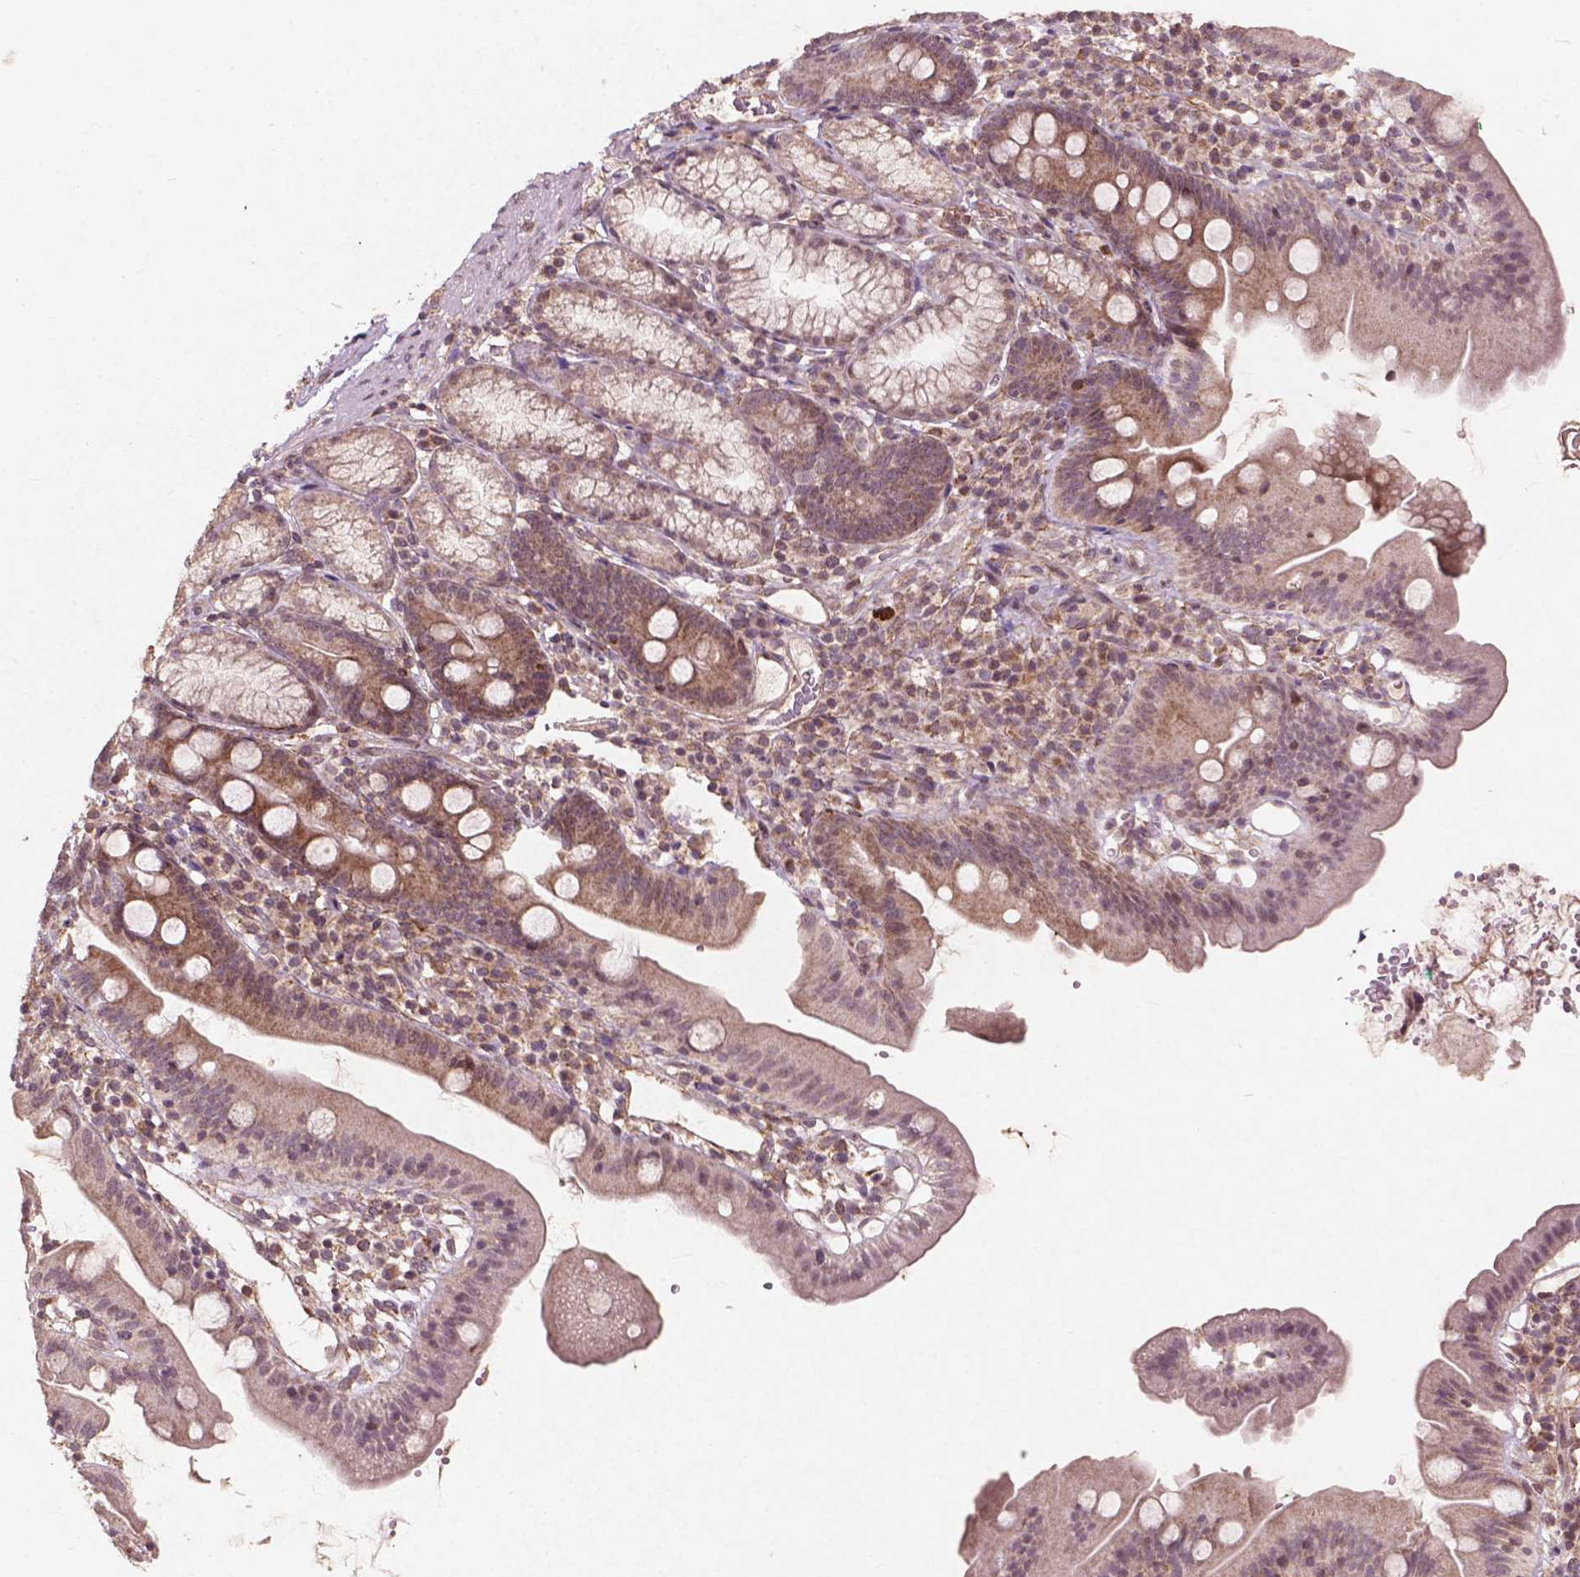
{"staining": {"intensity": "moderate", "quantity": "<25%", "location": "cytoplasmic/membranous"}, "tissue": "duodenum", "cell_type": "Glandular cells", "image_type": "normal", "snomed": [{"axis": "morphology", "description": "Normal tissue, NOS"}, {"axis": "topography", "description": "Duodenum"}], "caption": "This is a micrograph of immunohistochemistry (IHC) staining of normal duodenum, which shows moderate staining in the cytoplasmic/membranous of glandular cells.", "gene": "SMAD2", "patient": {"sex": "female", "age": 67}}